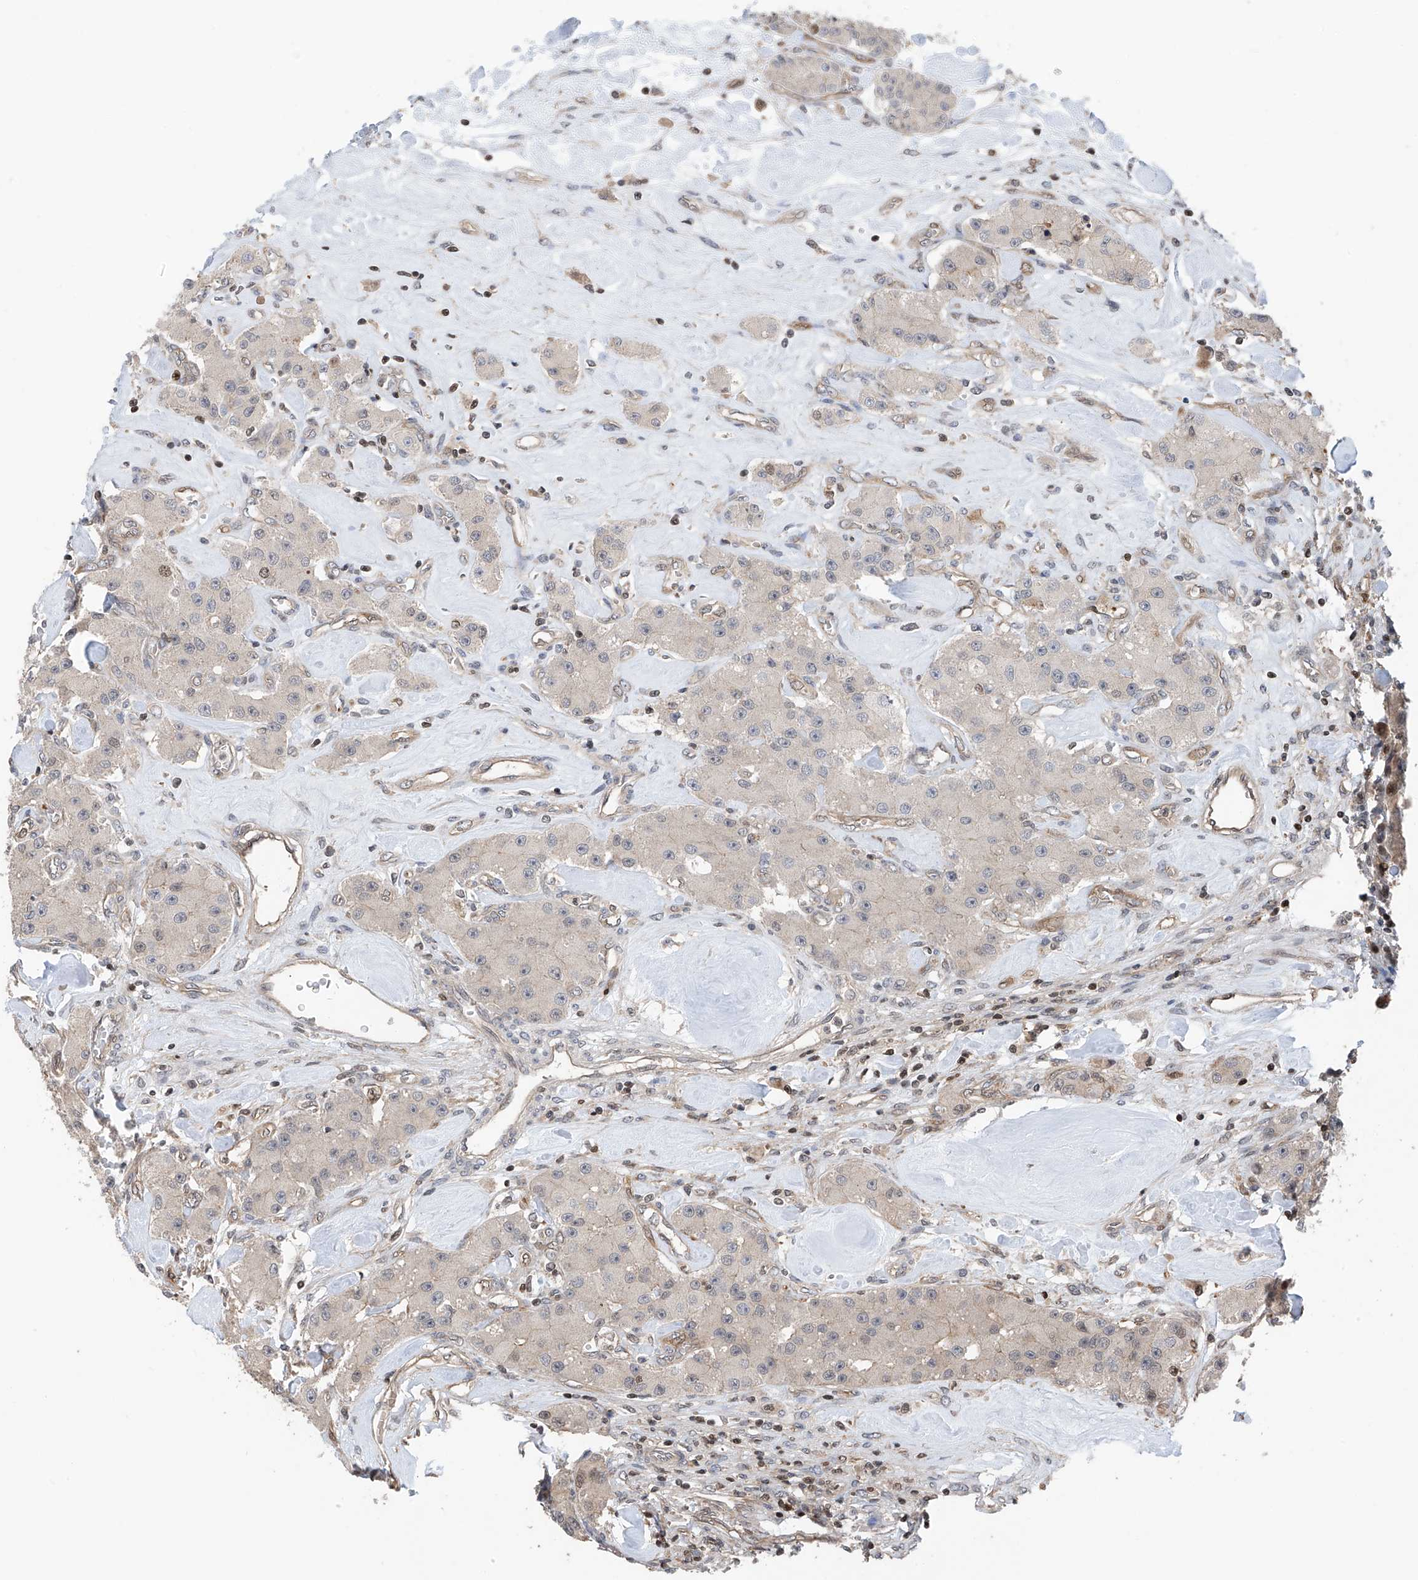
{"staining": {"intensity": "negative", "quantity": "none", "location": "none"}, "tissue": "carcinoid", "cell_type": "Tumor cells", "image_type": "cancer", "snomed": [{"axis": "morphology", "description": "Carcinoid, malignant, NOS"}, {"axis": "topography", "description": "Pancreas"}], "caption": "This image is of carcinoid stained with IHC to label a protein in brown with the nuclei are counter-stained blue. There is no positivity in tumor cells. (DAB (3,3'-diaminobenzidine) IHC visualized using brightfield microscopy, high magnification).", "gene": "DNAJC9", "patient": {"sex": "male", "age": 41}}